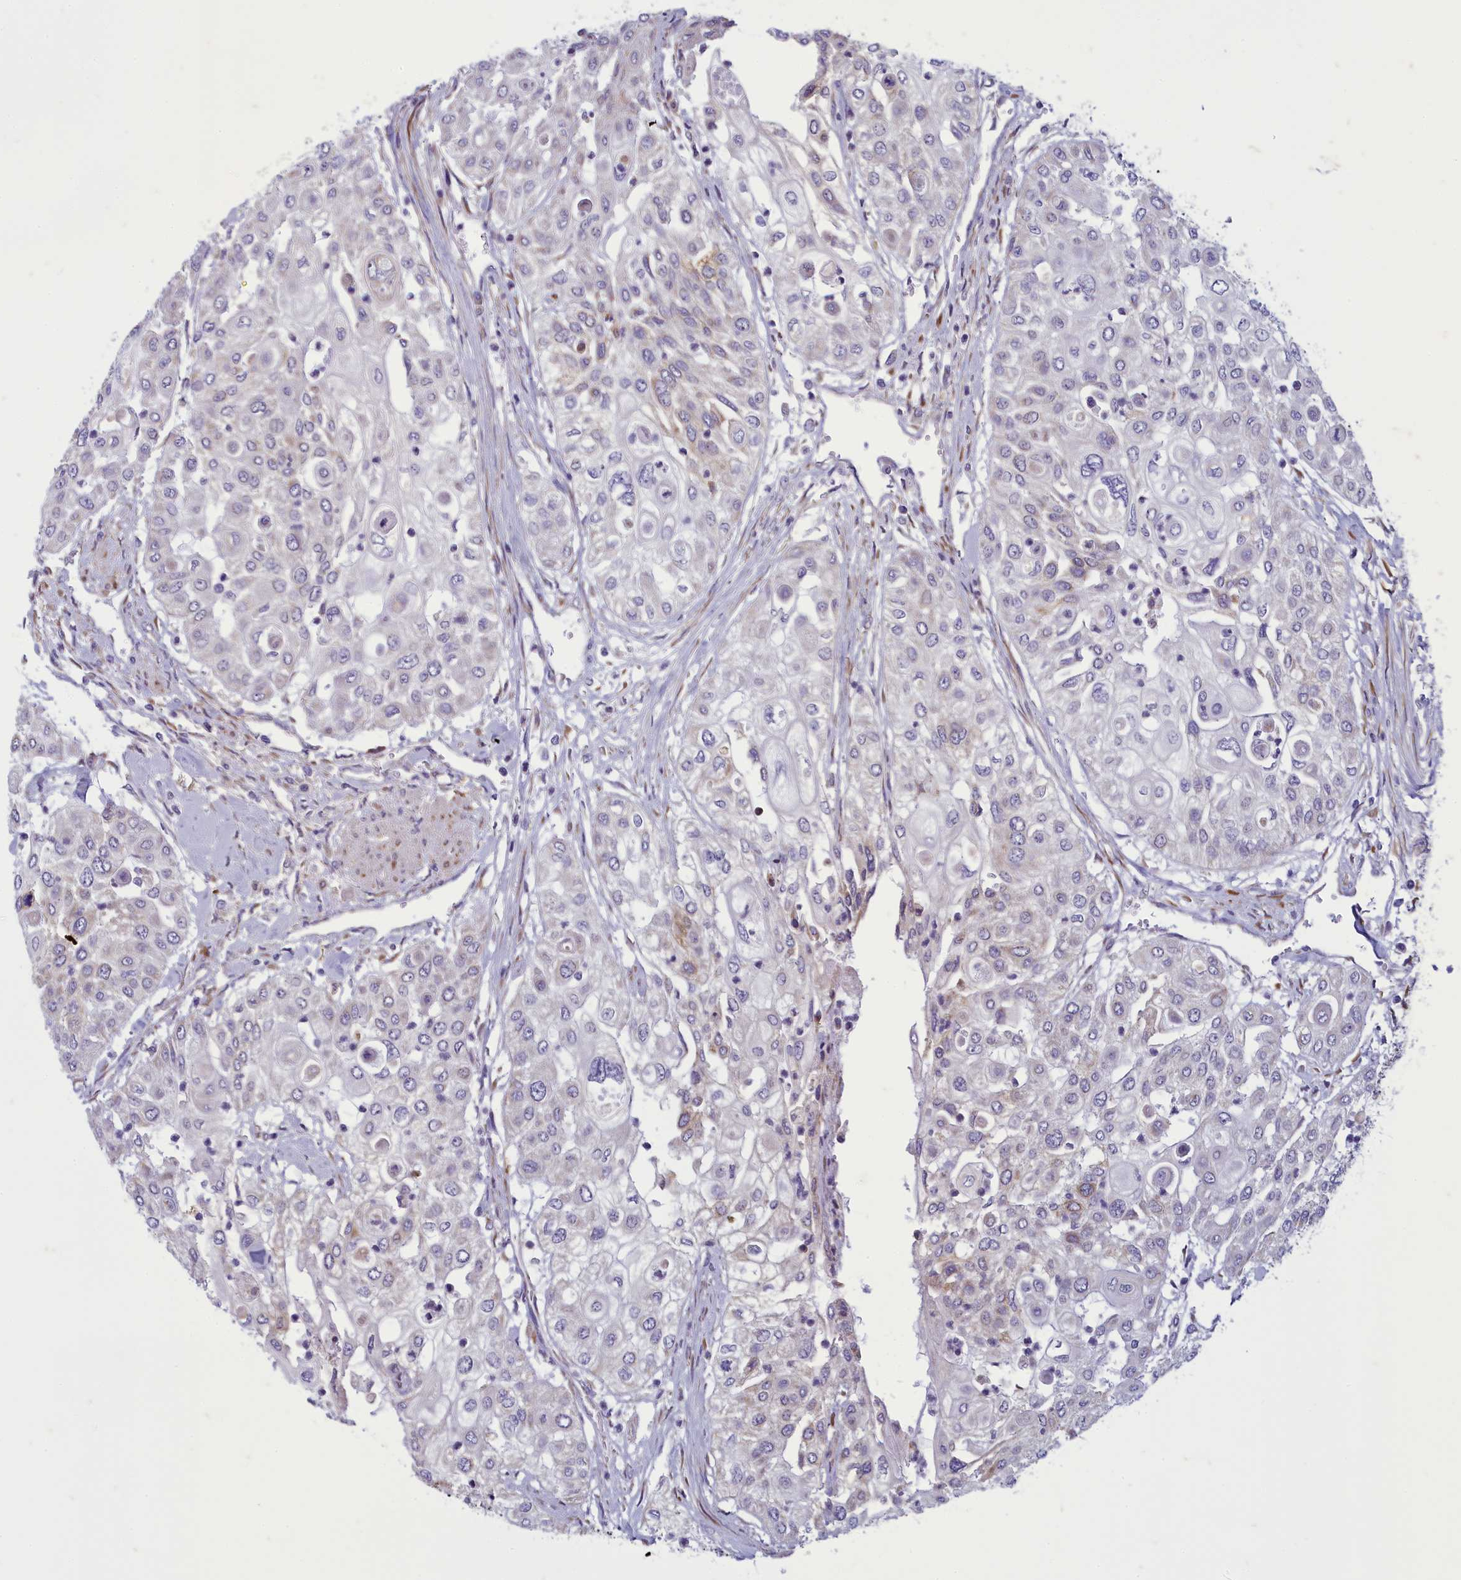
{"staining": {"intensity": "weak", "quantity": "<25%", "location": "cytoplasmic/membranous"}, "tissue": "urothelial cancer", "cell_type": "Tumor cells", "image_type": "cancer", "snomed": [{"axis": "morphology", "description": "Urothelial carcinoma, High grade"}, {"axis": "topography", "description": "Urinary bladder"}], "caption": "IHC image of human high-grade urothelial carcinoma stained for a protein (brown), which displays no expression in tumor cells.", "gene": "CENATAC", "patient": {"sex": "female", "age": 79}}